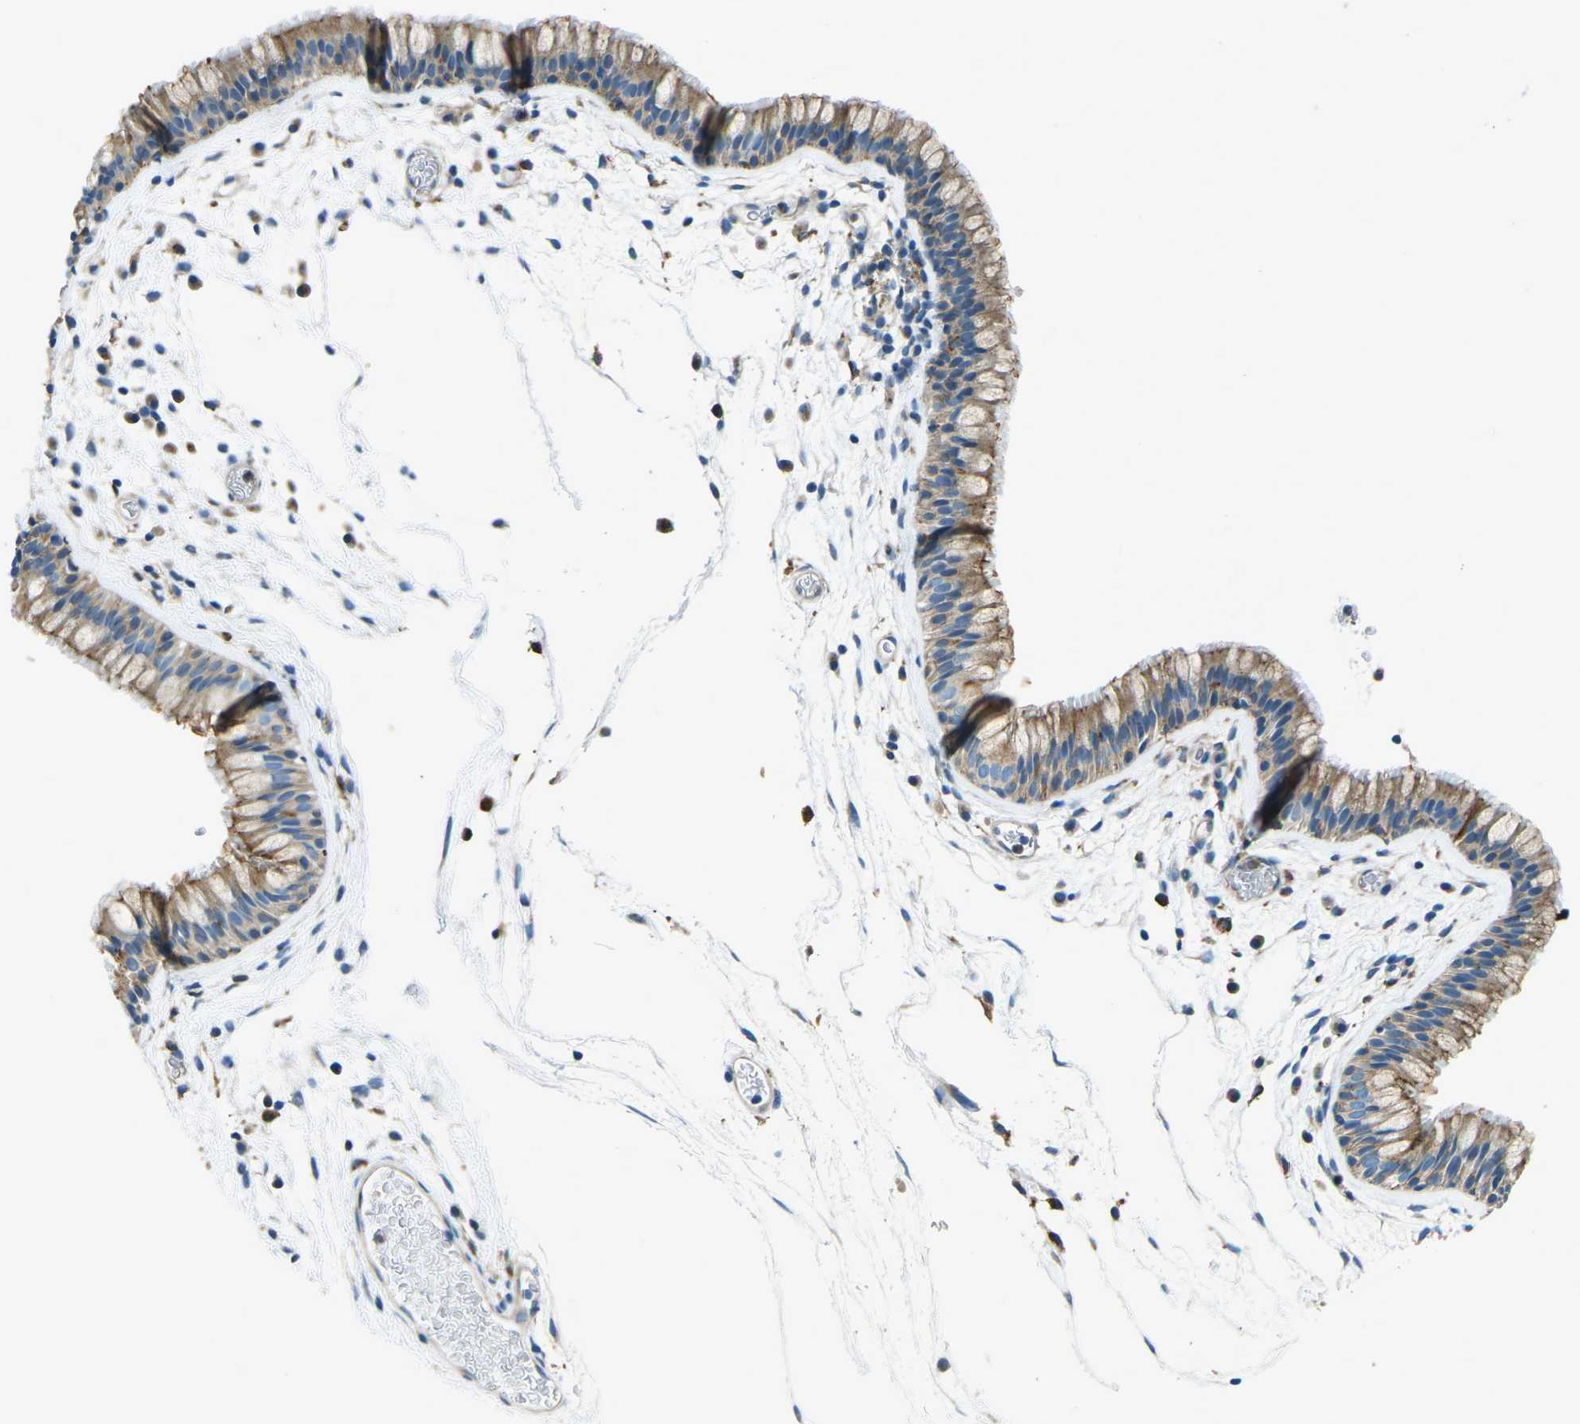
{"staining": {"intensity": "moderate", "quantity": ">75%", "location": "cytoplasmic/membranous"}, "tissue": "nasopharynx", "cell_type": "Respiratory epithelial cells", "image_type": "normal", "snomed": [{"axis": "morphology", "description": "Normal tissue, NOS"}, {"axis": "morphology", "description": "Inflammation, NOS"}, {"axis": "topography", "description": "Nasopharynx"}], "caption": "A micrograph of human nasopharynx stained for a protein shows moderate cytoplasmic/membranous brown staining in respiratory epithelial cells.", "gene": "CDK17", "patient": {"sex": "male", "age": 48}}